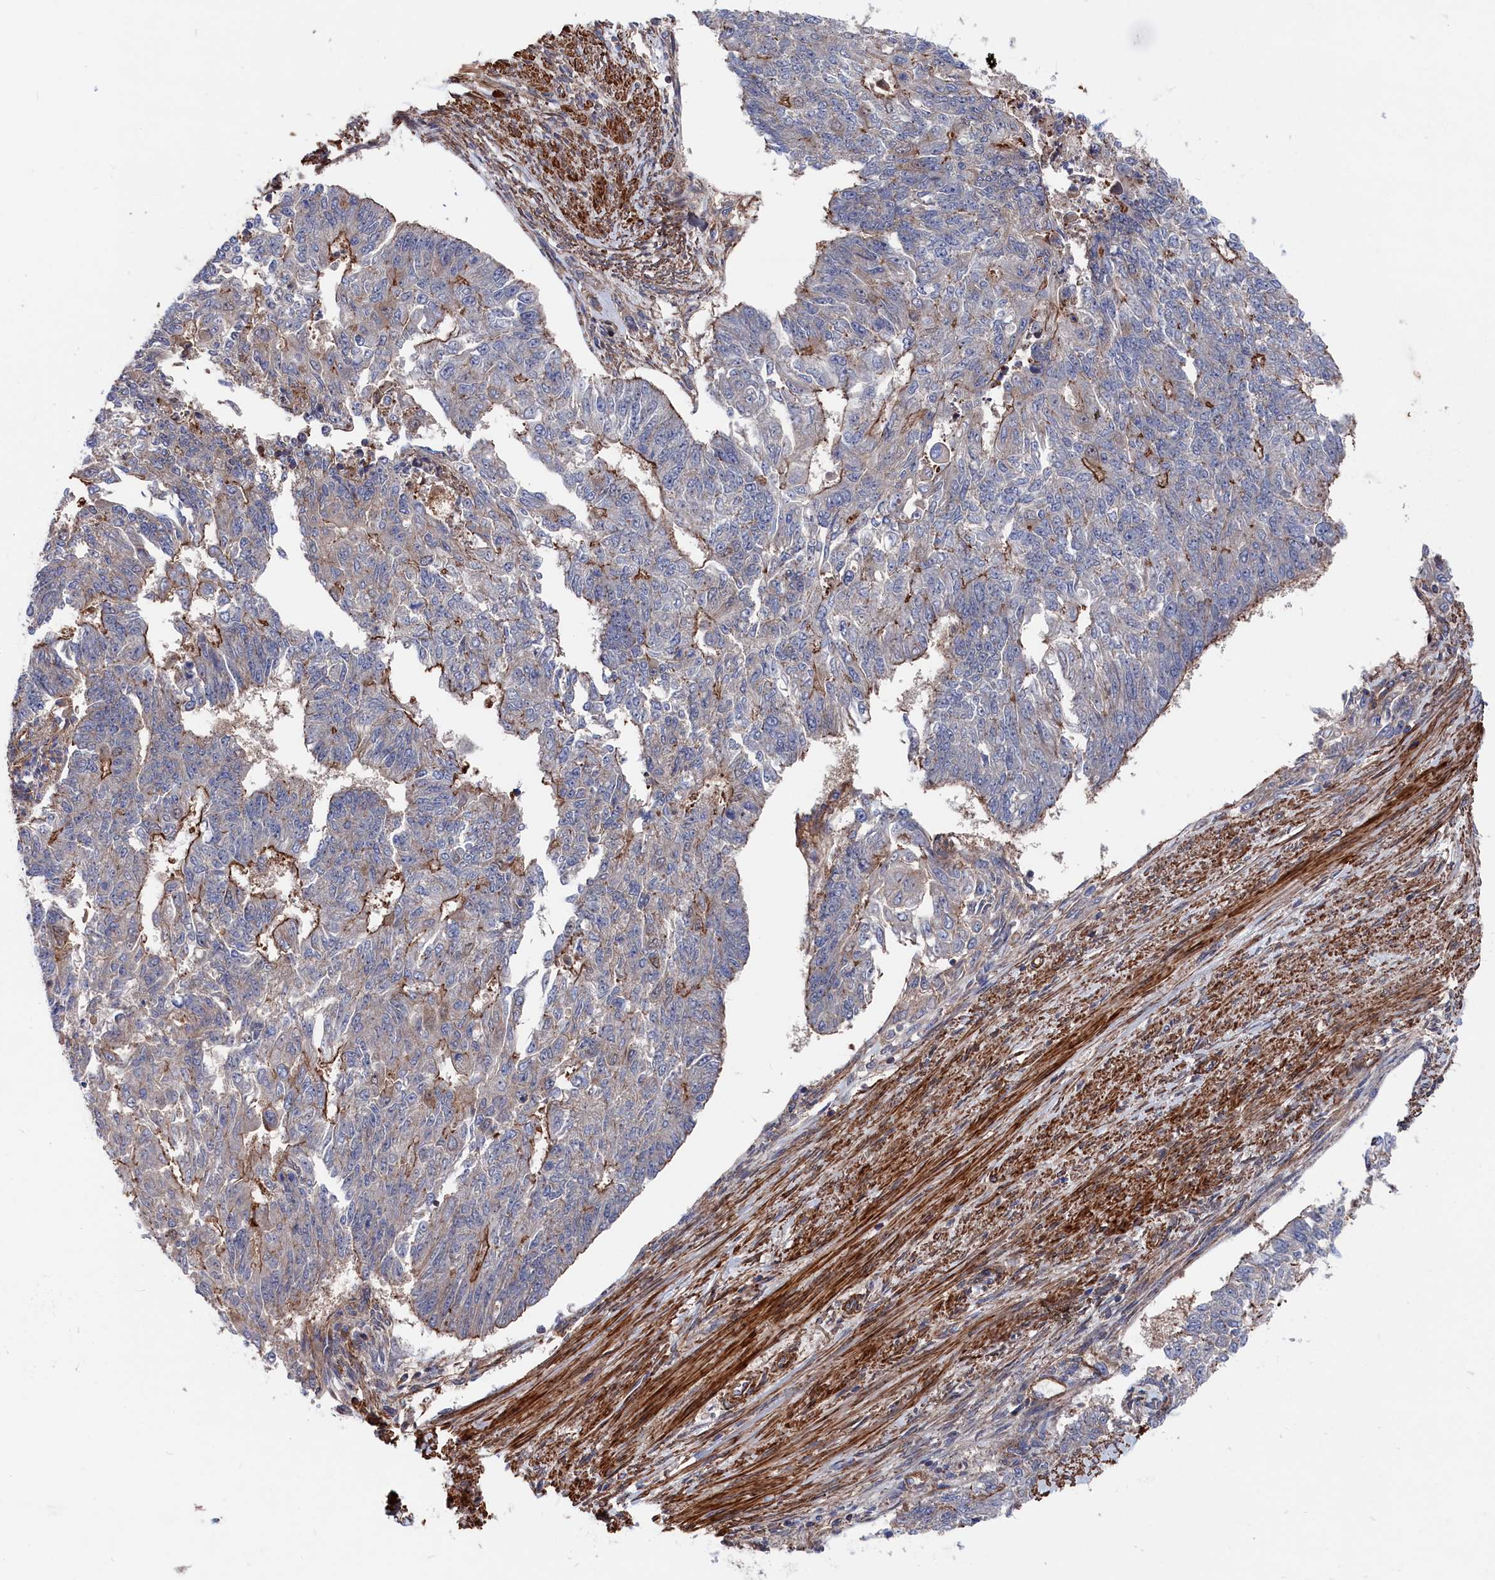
{"staining": {"intensity": "moderate", "quantity": "<25%", "location": "cytoplasmic/membranous"}, "tissue": "endometrial cancer", "cell_type": "Tumor cells", "image_type": "cancer", "snomed": [{"axis": "morphology", "description": "Adenocarcinoma, NOS"}, {"axis": "topography", "description": "Endometrium"}], "caption": "The micrograph shows staining of endometrial cancer, revealing moderate cytoplasmic/membranous protein expression (brown color) within tumor cells.", "gene": "LDHD", "patient": {"sex": "female", "age": 32}}